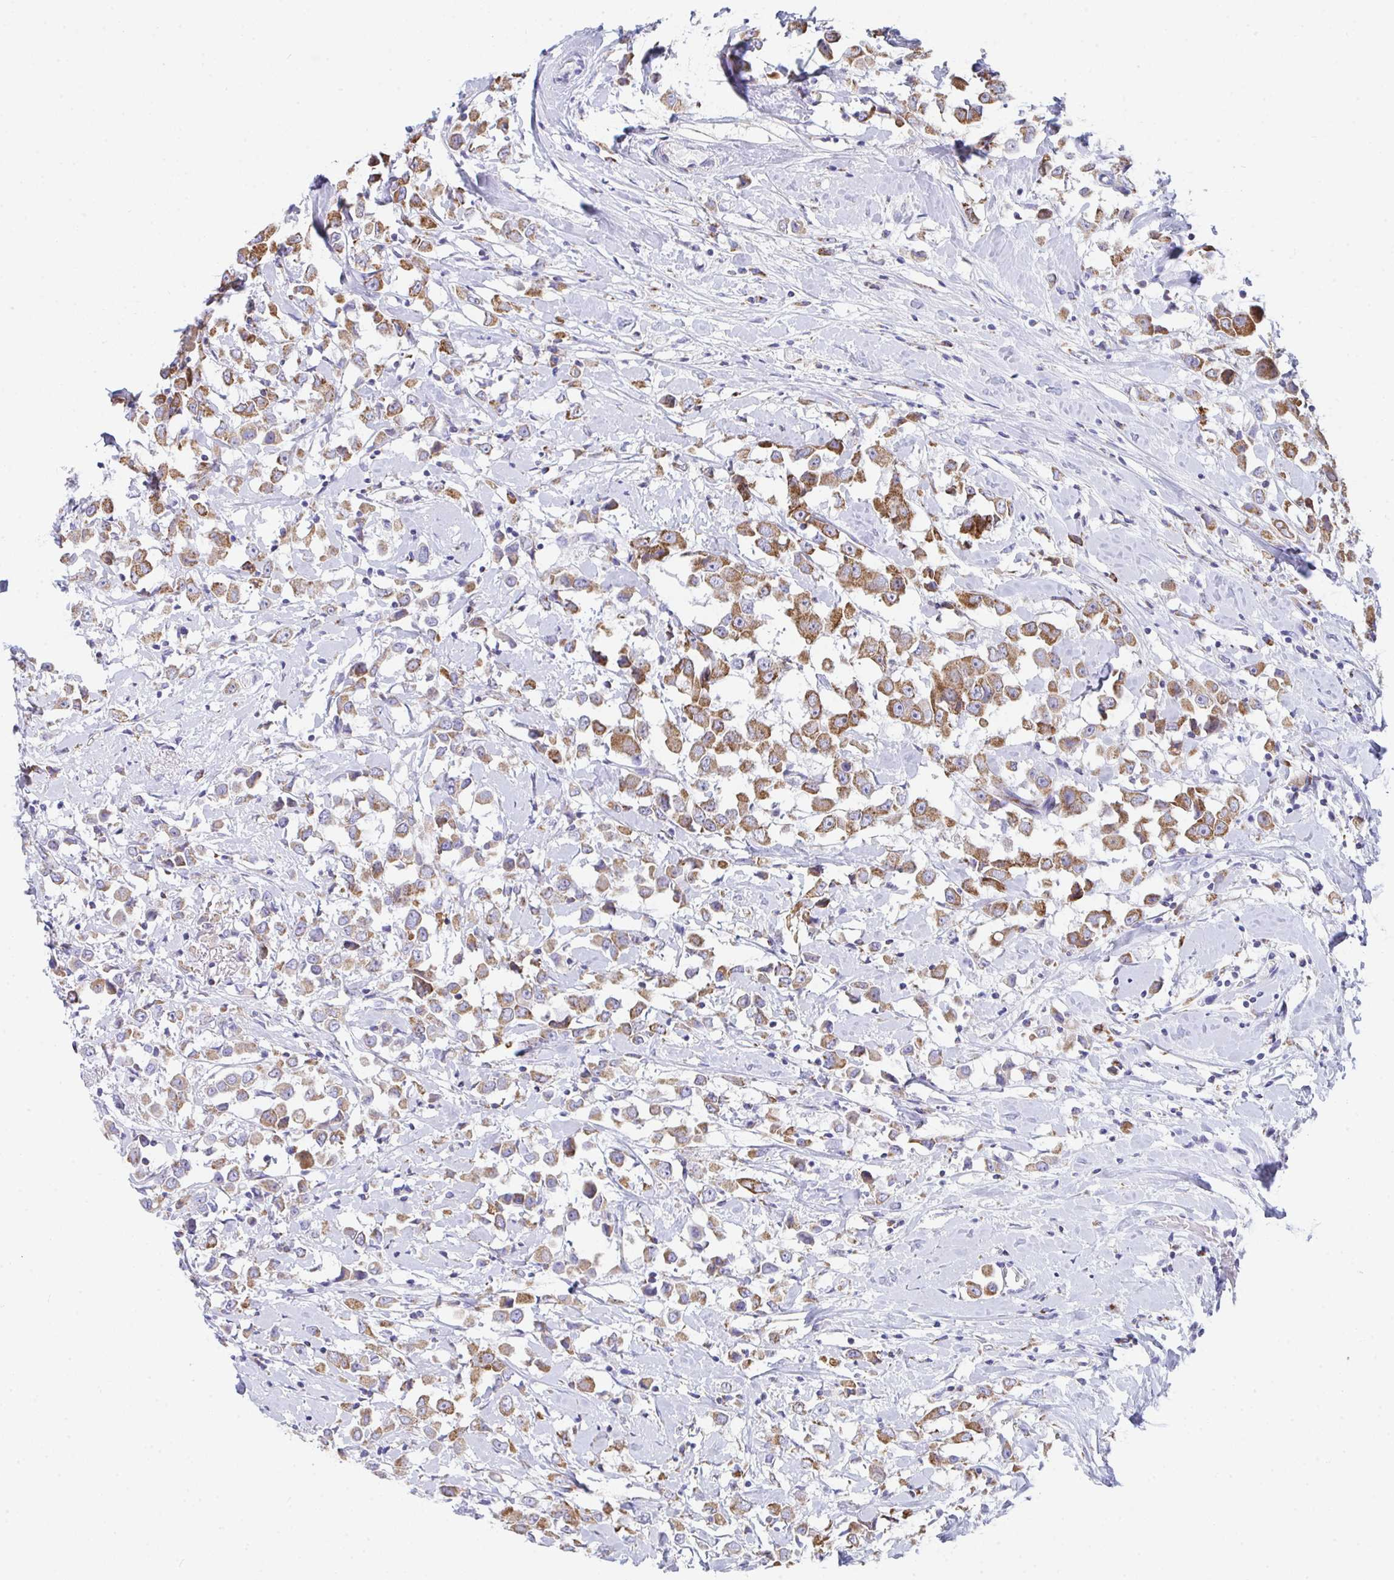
{"staining": {"intensity": "moderate", "quantity": ">75%", "location": "cytoplasmic/membranous"}, "tissue": "breast cancer", "cell_type": "Tumor cells", "image_type": "cancer", "snomed": [{"axis": "morphology", "description": "Duct carcinoma"}, {"axis": "topography", "description": "Breast"}], "caption": "A medium amount of moderate cytoplasmic/membranous staining is present in about >75% of tumor cells in breast invasive ductal carcinoma tissue. (DAB IHC with brightfield microscopy, high magnification).", "gene": "AIFM1", "patient": {"sex": "female", "age": 61}}